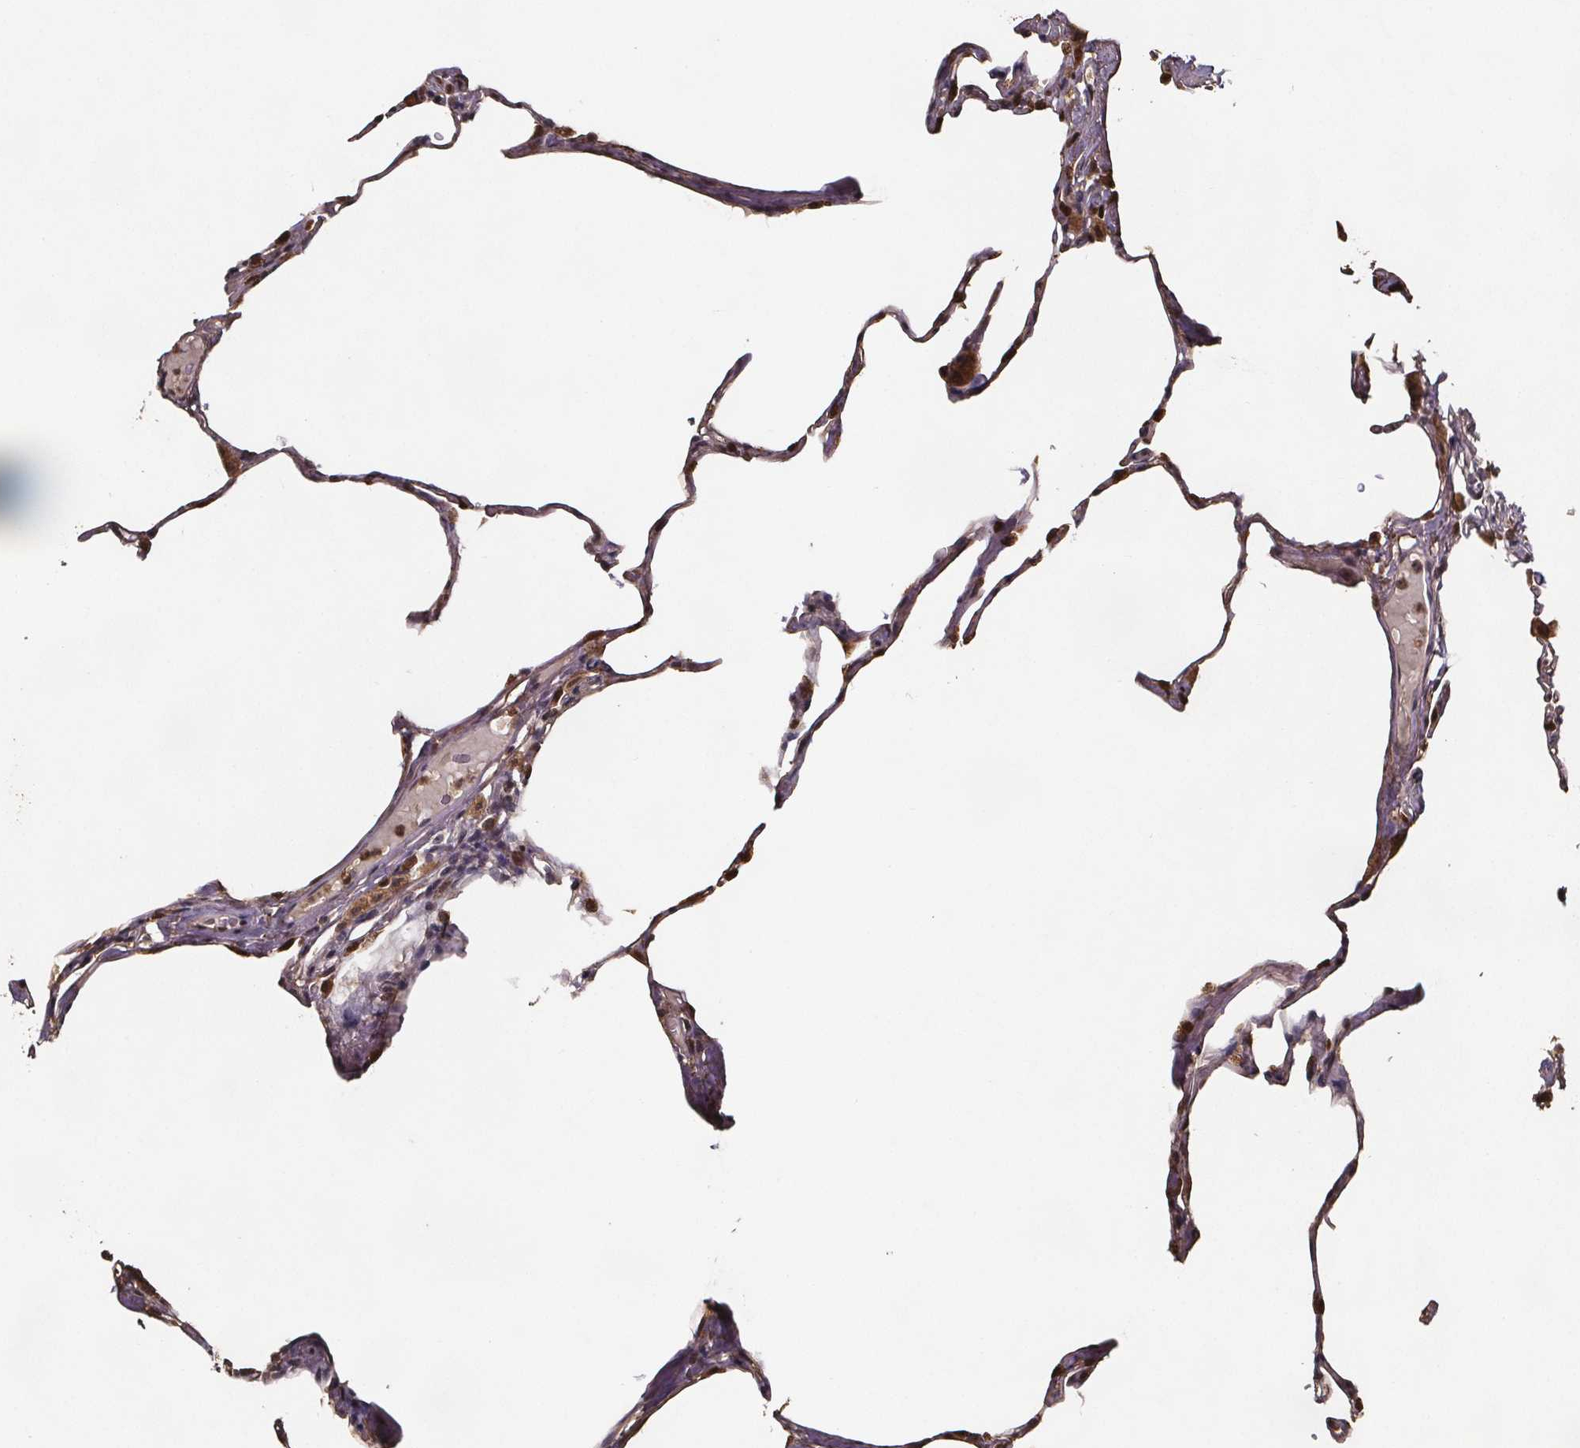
{"staining": {"intensity": "strong", "quantity": "25%-75%", "location": "cytoplasmic/membranous,nuclear"}, "tissue": "lung", "cell_type": "Alveolar cells", "image_type": "normal", "snomed": [{"axis": "morphology", "description": "Normal tissue, NOS"}, {"axis": "topography", "description": "Lung"}], "caption": "This micrograph displays immunohistochemistry staining of unremarkable lung, with high strong cytoplasmic/membranous,nuclear staining in about 25%-75% of alveolar cells.", "gene": "ZNF879", "patient": {"sex": "male", "age": 65}}